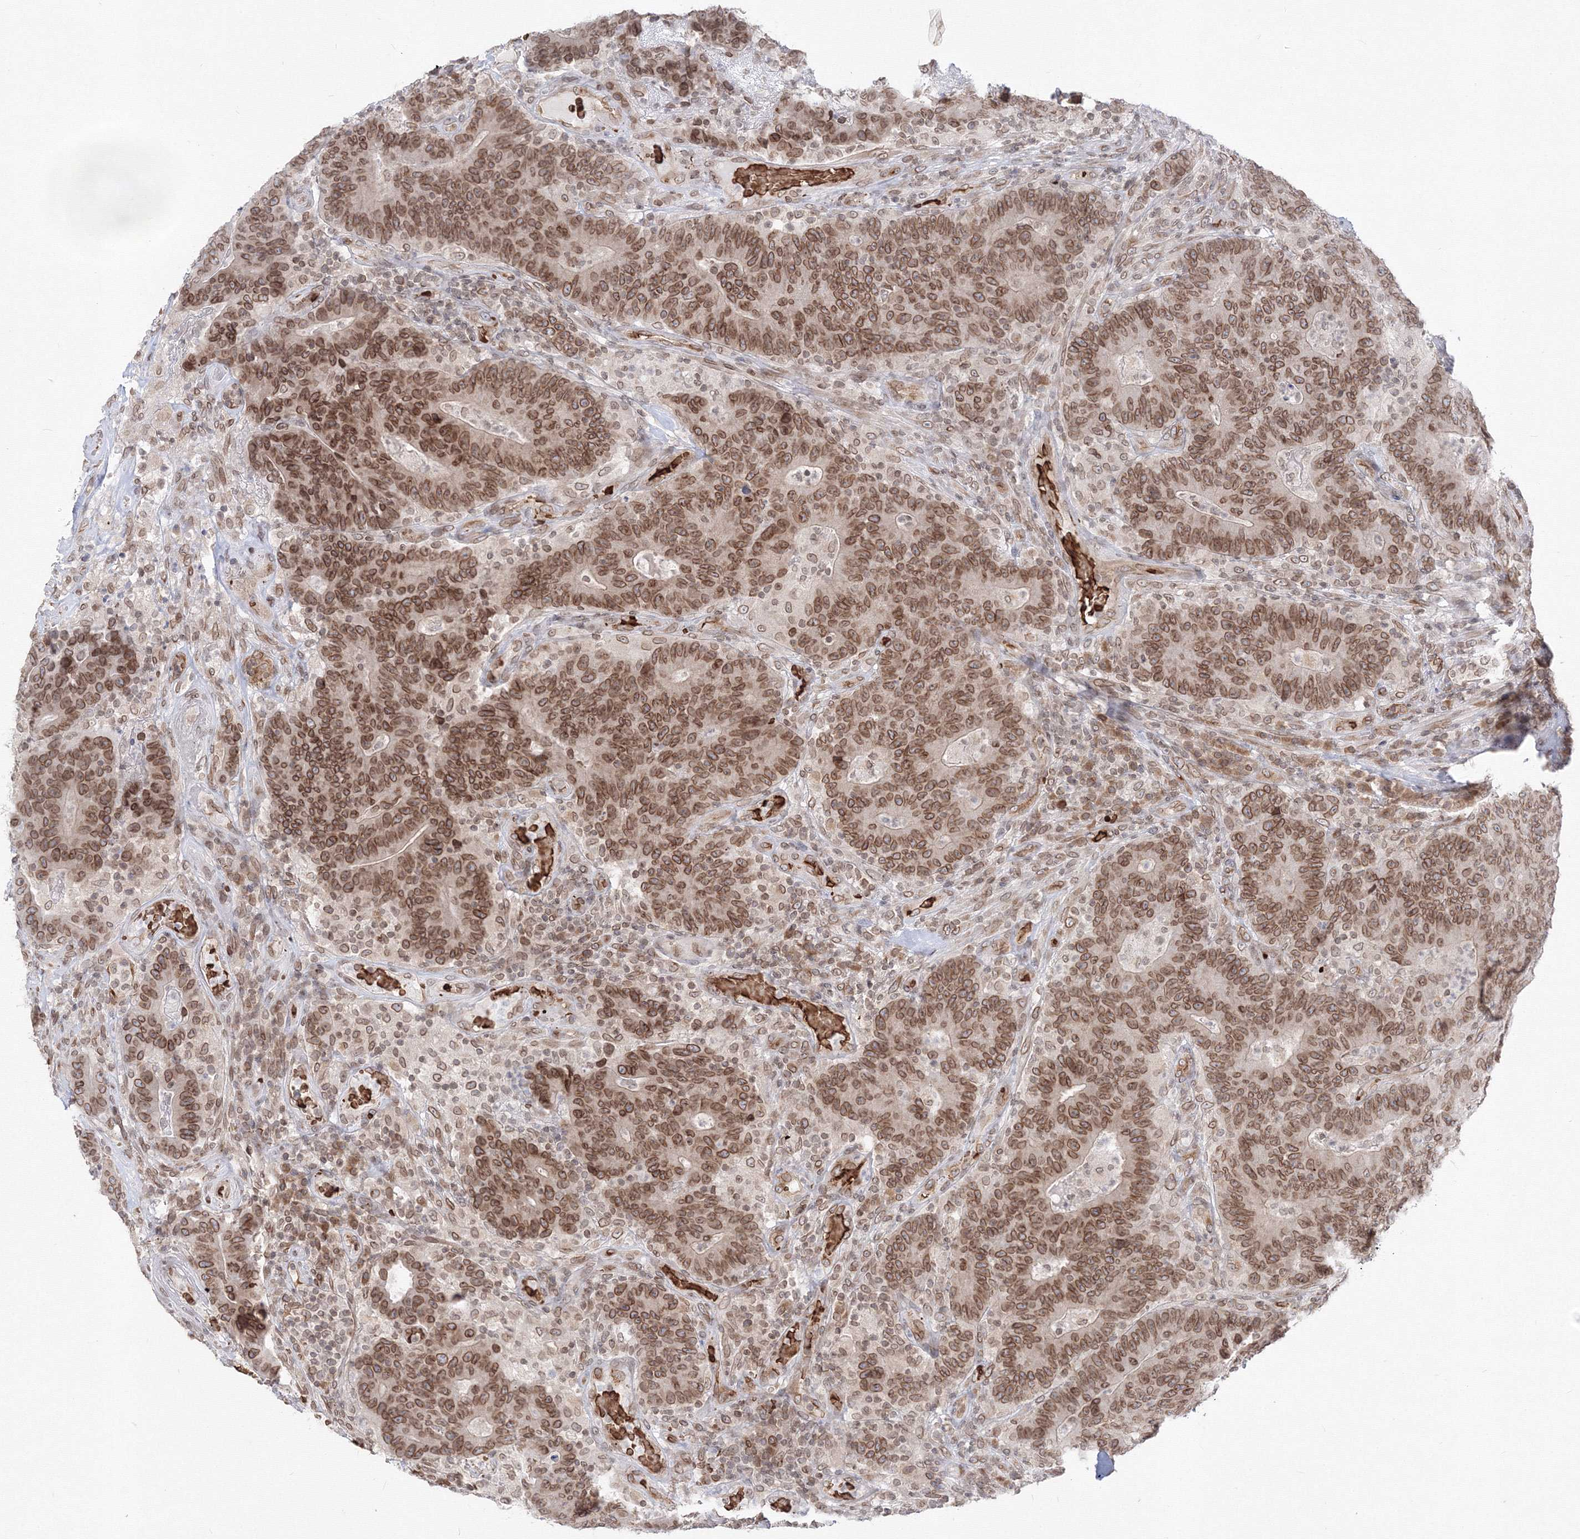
{"staining": {"intensity": "moderate", "quantity": ">75%", "location": "cytoplasmic/membranous,nuclear"}, "tissue": "colorectal cancer", "cell_type": "Tumor cells", "image_type": "cancer", "snomed": [{"axis": "morphology", "description": "Normal tissue, NOS"}, {"axis": "morphology", "description": "Adenocarcinoma, NOS"}, {"axis": "topography", "description": "Colon"}], "caption": "Tumor cells show medium levels of moderate cytoplasmic/membranous and nuclear positivity in approximately >75% of cells in adenocarcinoma (colorectal).", "gene": "DNAJB2", "patient": {"sex": "female", "age": 75}}